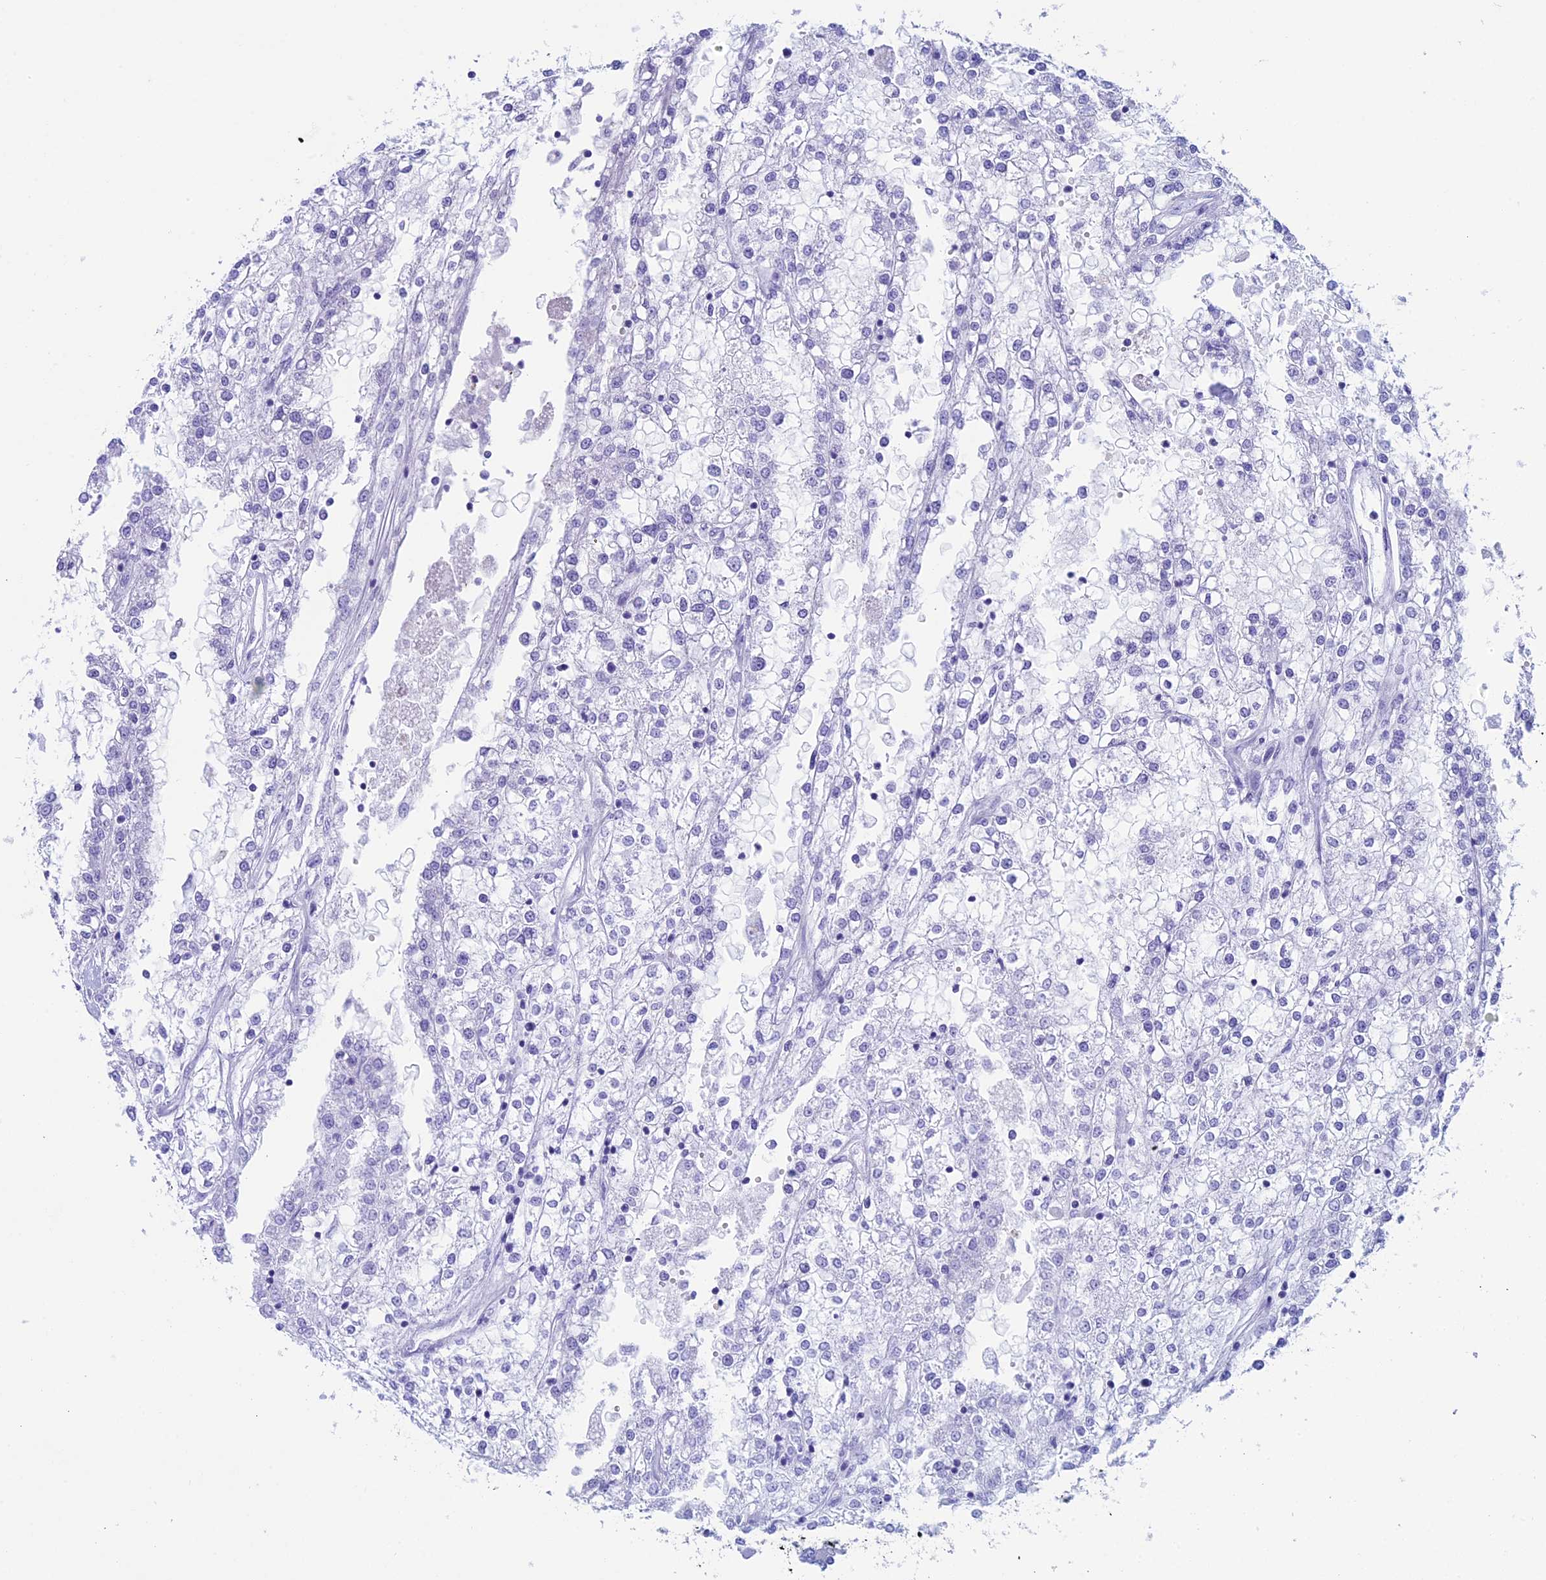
{"staining": {"intensity": "negative", "quantity": "none", "location": "none"}, "tissue": "renal cancer", "cell_type": "Tumor cells", "image_type": "cancer", "snomed": [{"axis": "morphology", "description": "Adenocarcinoma, NOS"}, {"axis": "topography", "description": "Kidney"}], "caption": "There is no significant positivity in tumor cells of renal cancer (adenocarcinoma).", "gene": "FAM169A", "patient": {"sex": "female", "age": 52}}